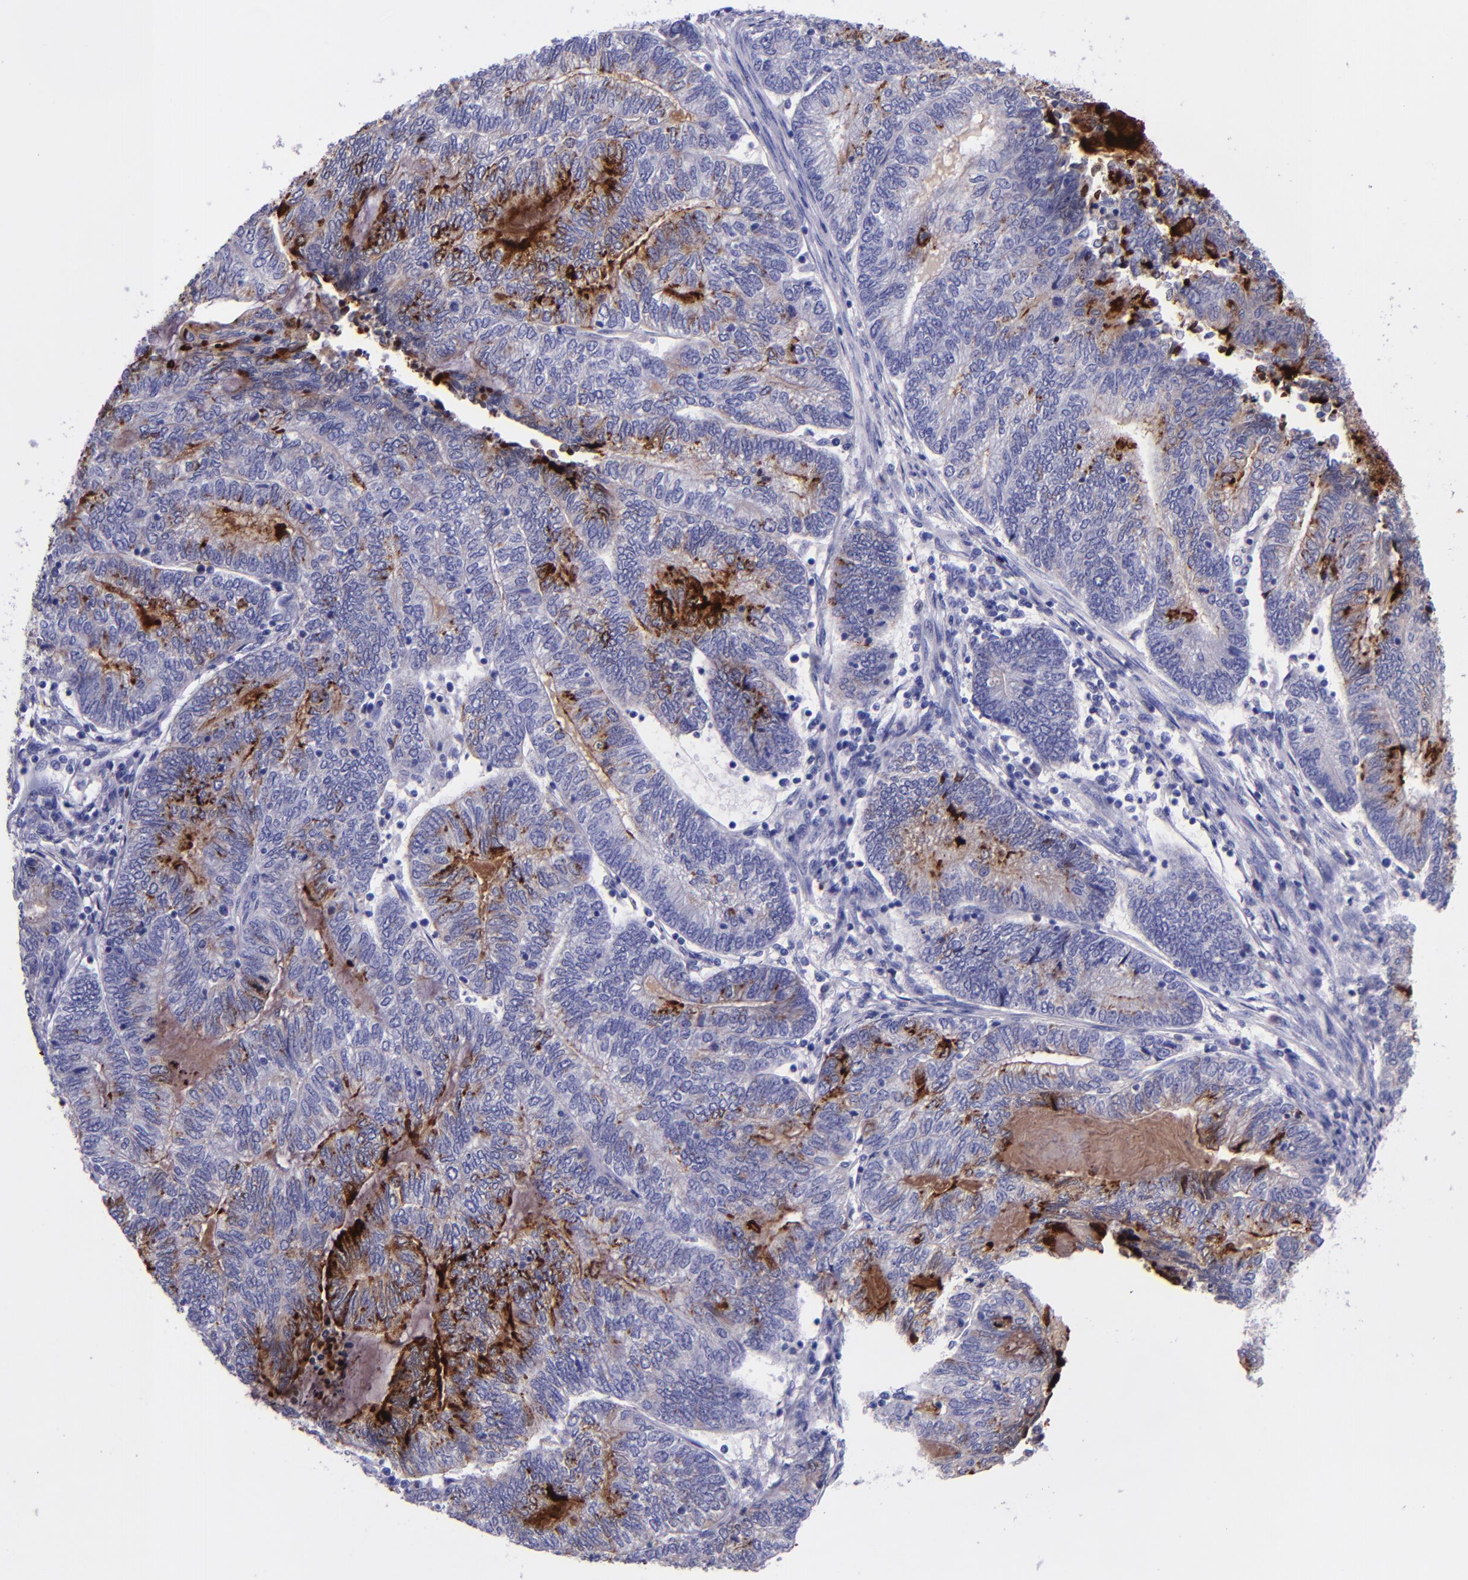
{"staining": {"intensity": "moderate", "quantity": "<25%", "location": "cytoplasmic/membranous"}, "tissue": "endometrial cancer", "cell_type": "Tumor cells", "image_type": "cancer", "snomed": [{"axis": "morphology", "description": "Adenocarcinoma, NOS"}, {"axis": "topography", "description": "Uterus"}, {"axis": "topography", "description": "Endometrium"}], "caption": "Adenocarcinoma (endometrial) was stained to show a protein in brown. There is low levels of moderate cytoplasmic/membranous expression in approximately <25% of tumor cells.", "gene": "SLPI", "patient": {"sex": "female", "age": 70}}